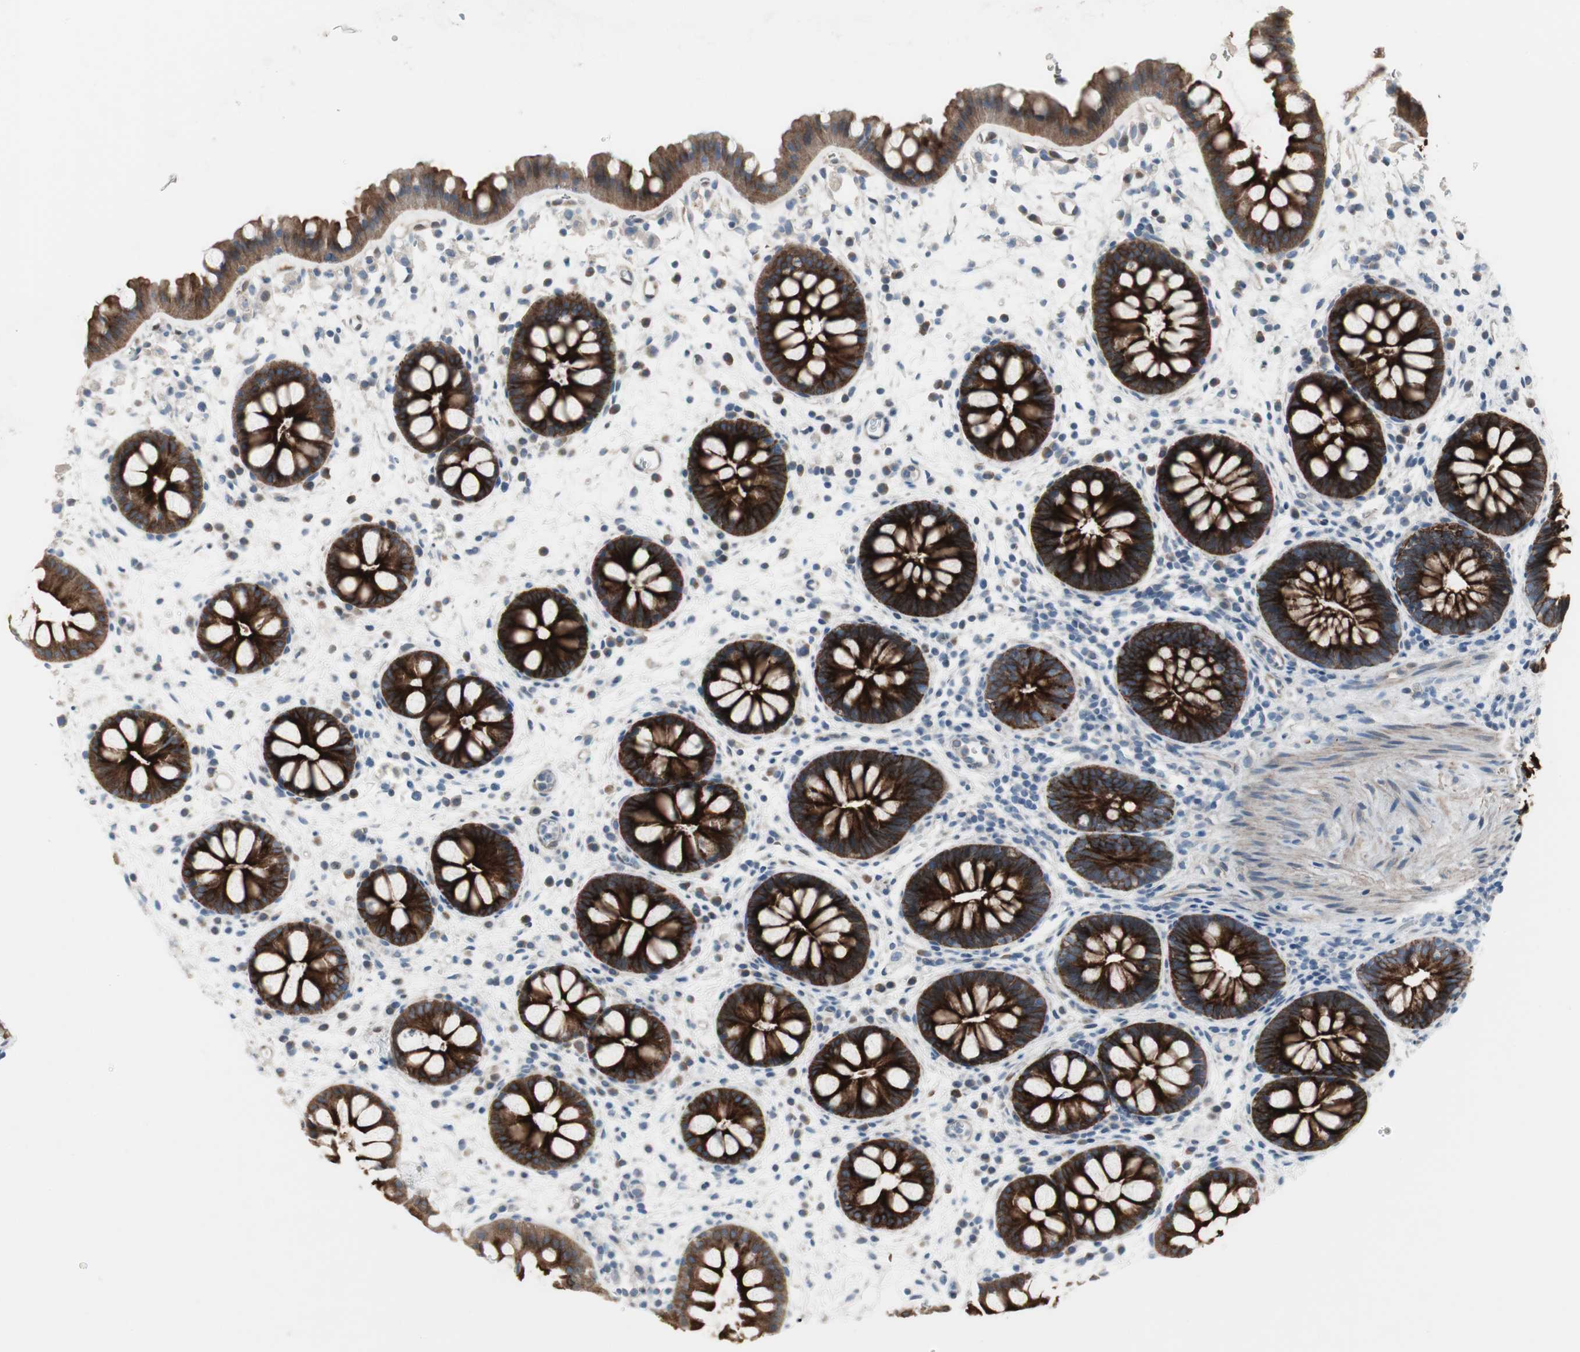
{"staining": {"intensity": "strong", "quantity": ">75%", "location": "cytoplasmic/membranous"}, "tissue": "rectum", "cell_type": "Glandular cells", "image_type": "normal", "snomed": [{"axis": "morphology", "description": "Normal tissue, NOS"}, {"axis": "topography", "description": "Rectum"}], "caption": "IHC micrograph of unremarkable rectum: human rectum stained using immunohistochemistry displays high levels of strong protein expression localized specifically in the cytoplasmic/membranous of glandular cells, appearing as a cytoplasmic/membranous brown color.", "gene": "PIGR", "patient": {"sex": "female", "age": 24}}